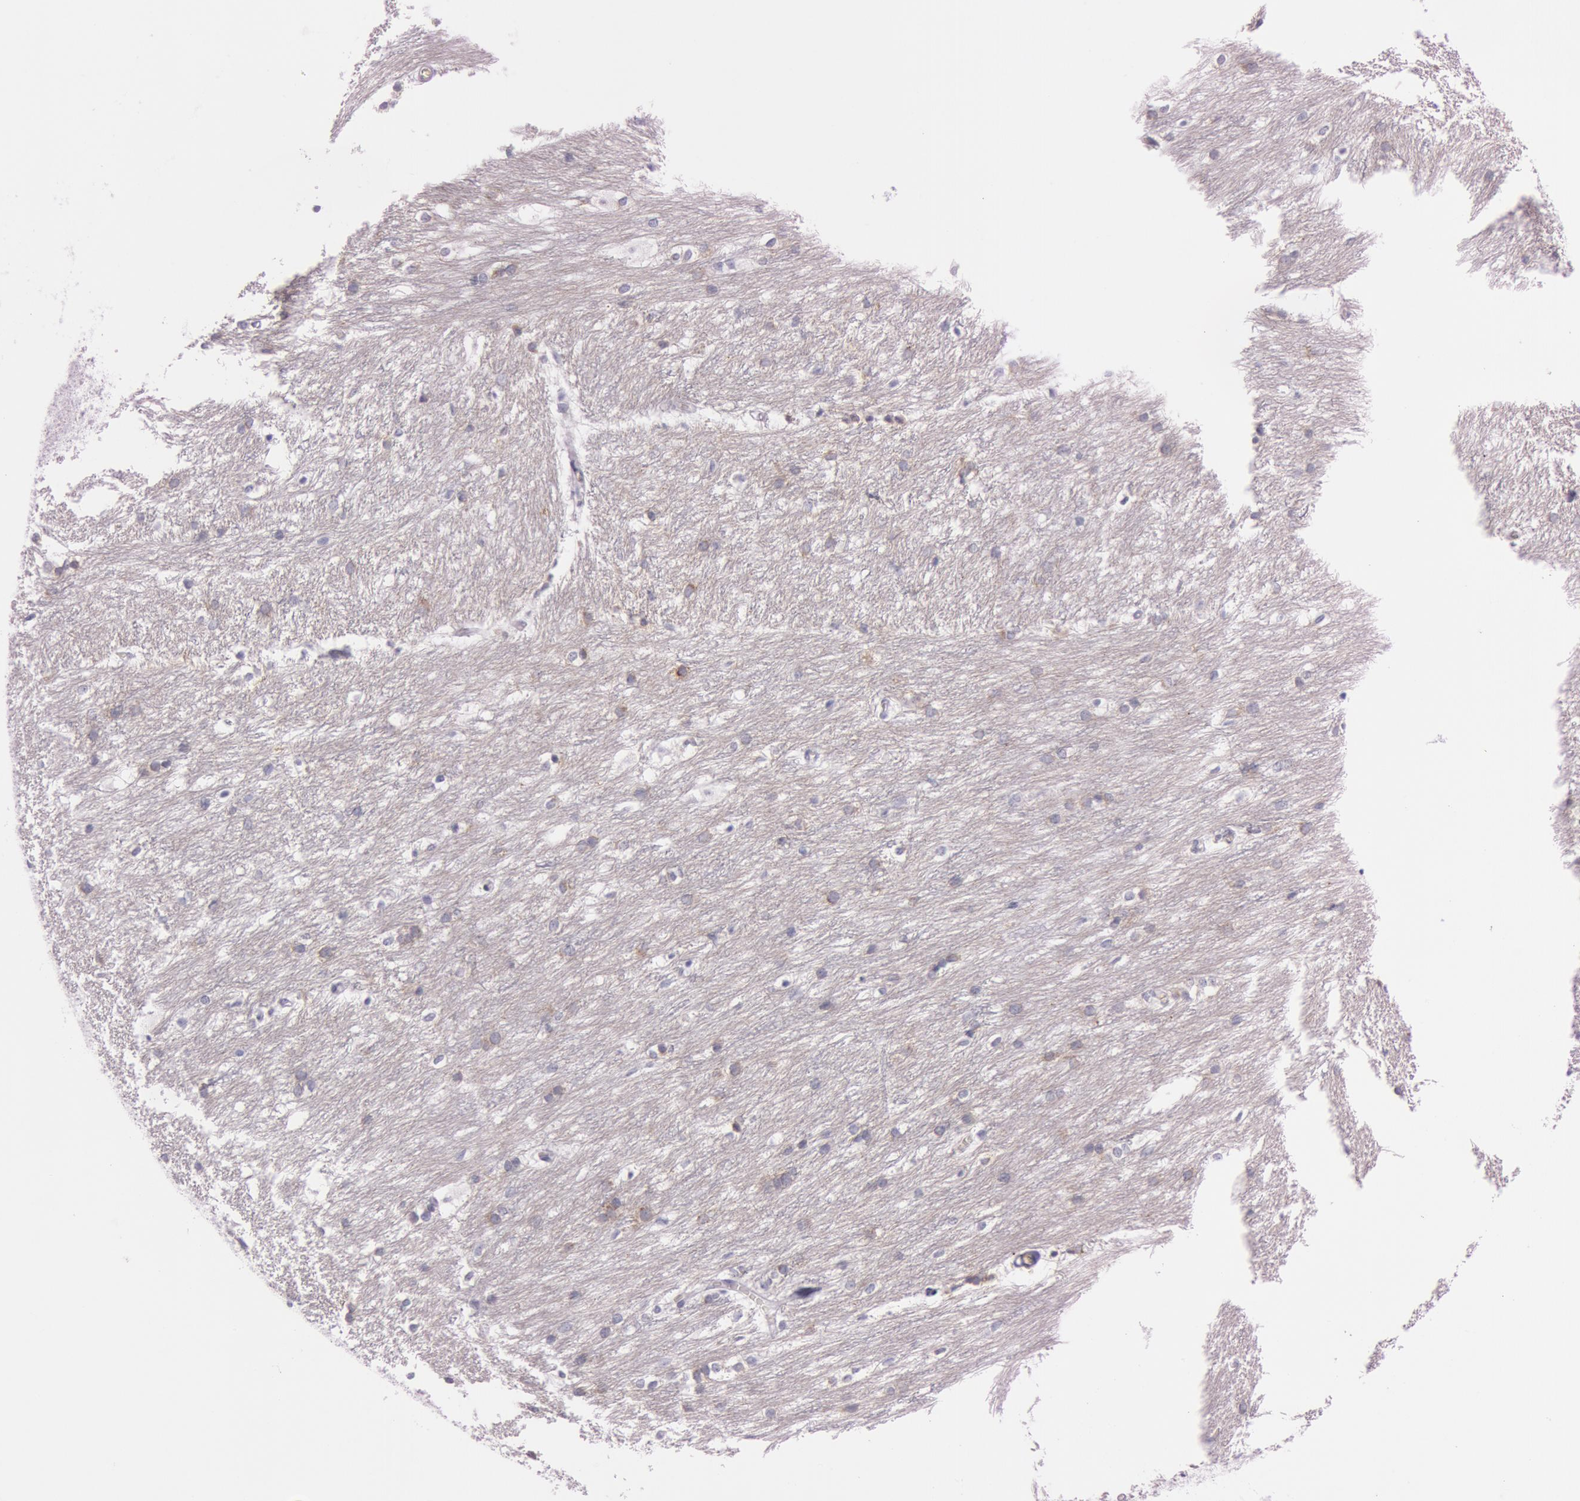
{"staining": {"intensity": "negative", "quantity": "none", "location": "none"}, "tissue": "caudate", "cell_type": "Glial cells", "image_type": "normal", "snomed": [{"axis": "morphology", "description": "Normal tissue, NOS"}, {"axis": "topography", "description": "Lateral ventricle wall"}], "caption": "This is an IHC image of benign human caudate. There is no staining in glial cells.", "gene": "FOLH1", "patient": {"sex": "female", "age": 19}}